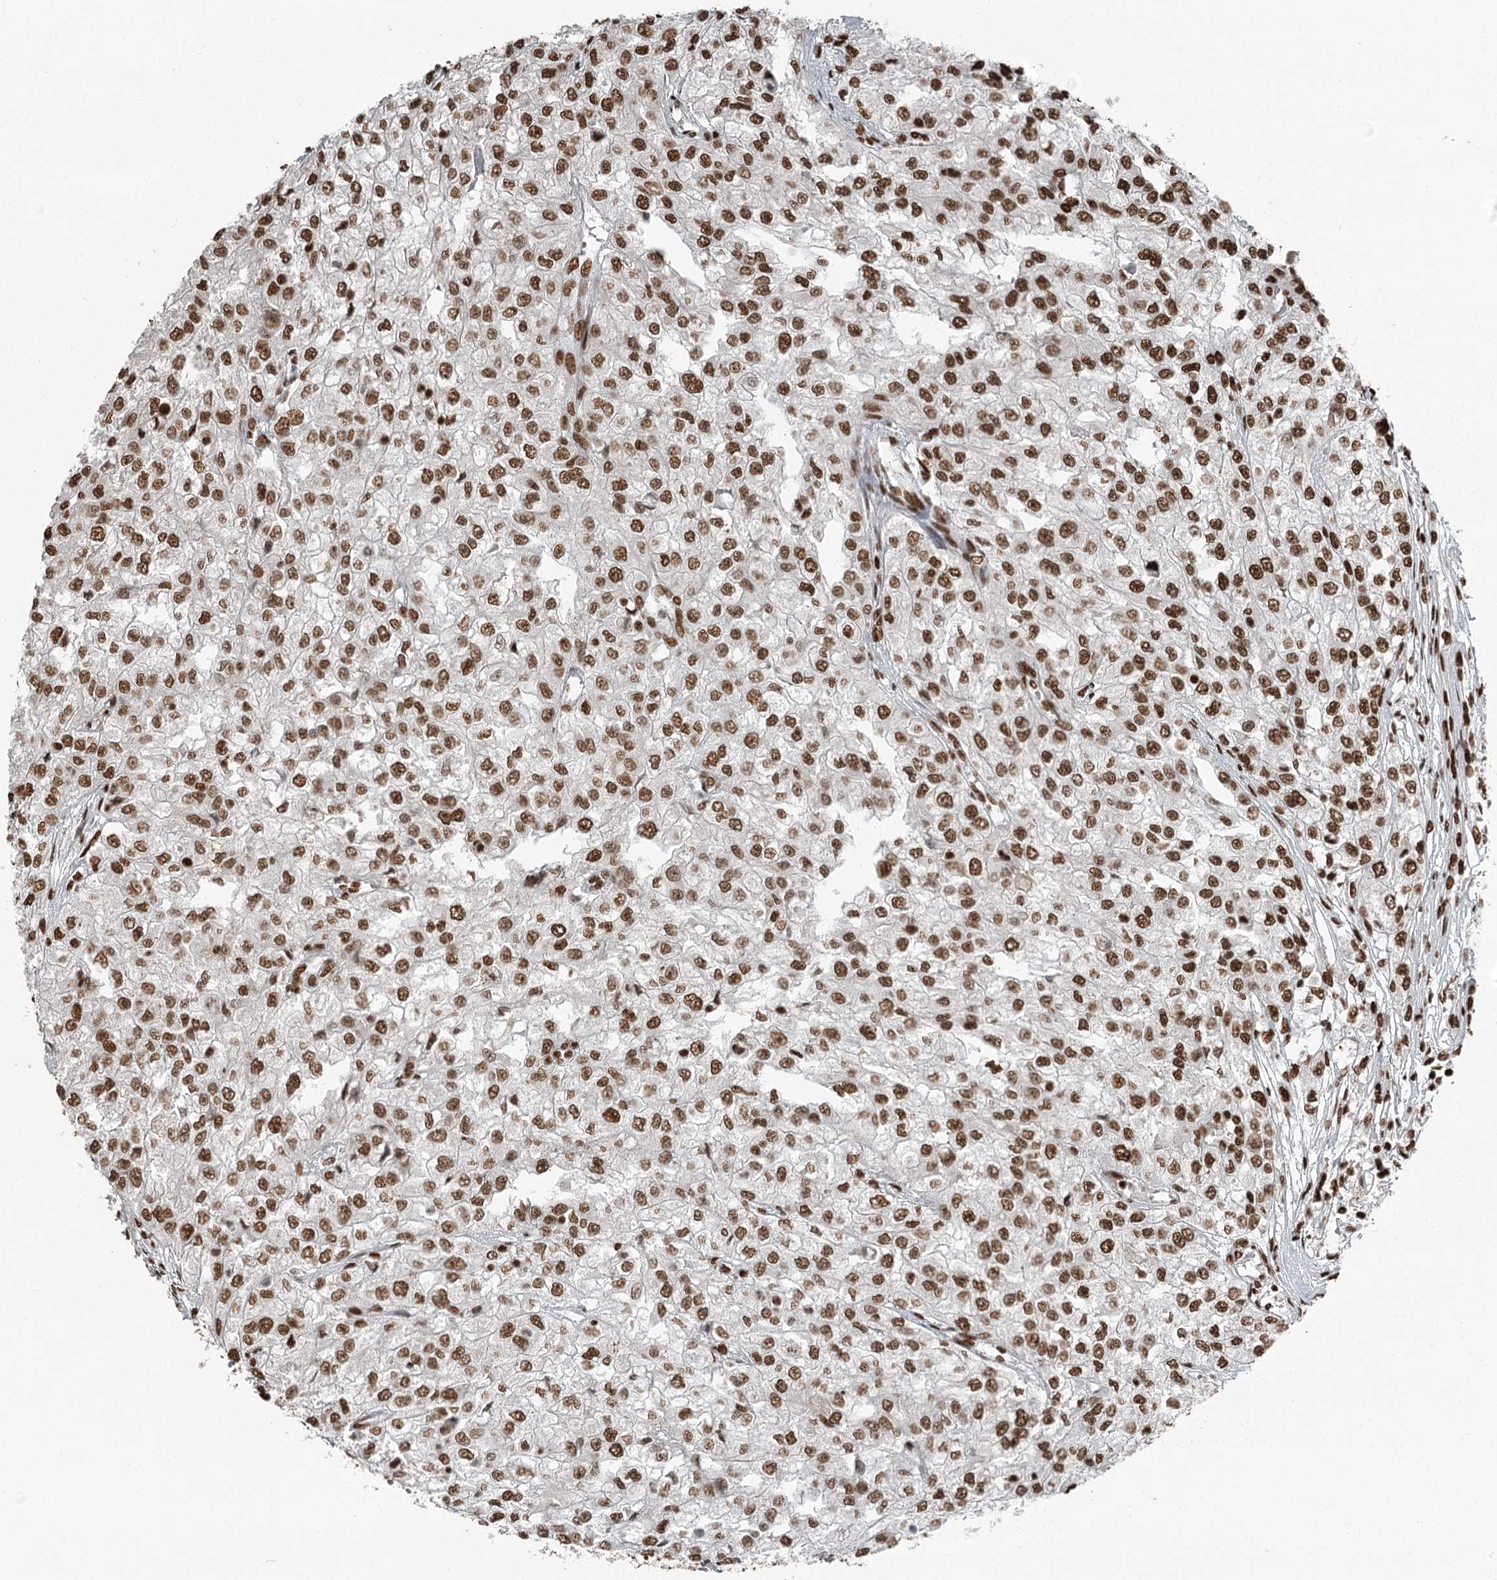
{"staining": {"intensity": "strong", "quantity": ">75%", "location": "nuclear"}, "tissue": "renal cancer", "cell_type": "Tumor cells", "image_type": "cancer", "snomed": [{"axis": "morphology", "description": "Adenocarcinoma, NOS"}, {"axis": "topography", "description": "Kidney"}], "caption": "Immunohistochemistry (DAB (3,3'-diaminobenzidine)) staining of human renal cancer demonstrates strong nuclear protein positivity in approximately >75% of tumor cells. The protein is stained brown, and the nuclei are stained in blue (DAB IHC with brightfield microscopy, high magnification).", "gene": "RBBP7", "patient": {"sex": "female", "age": 54}}